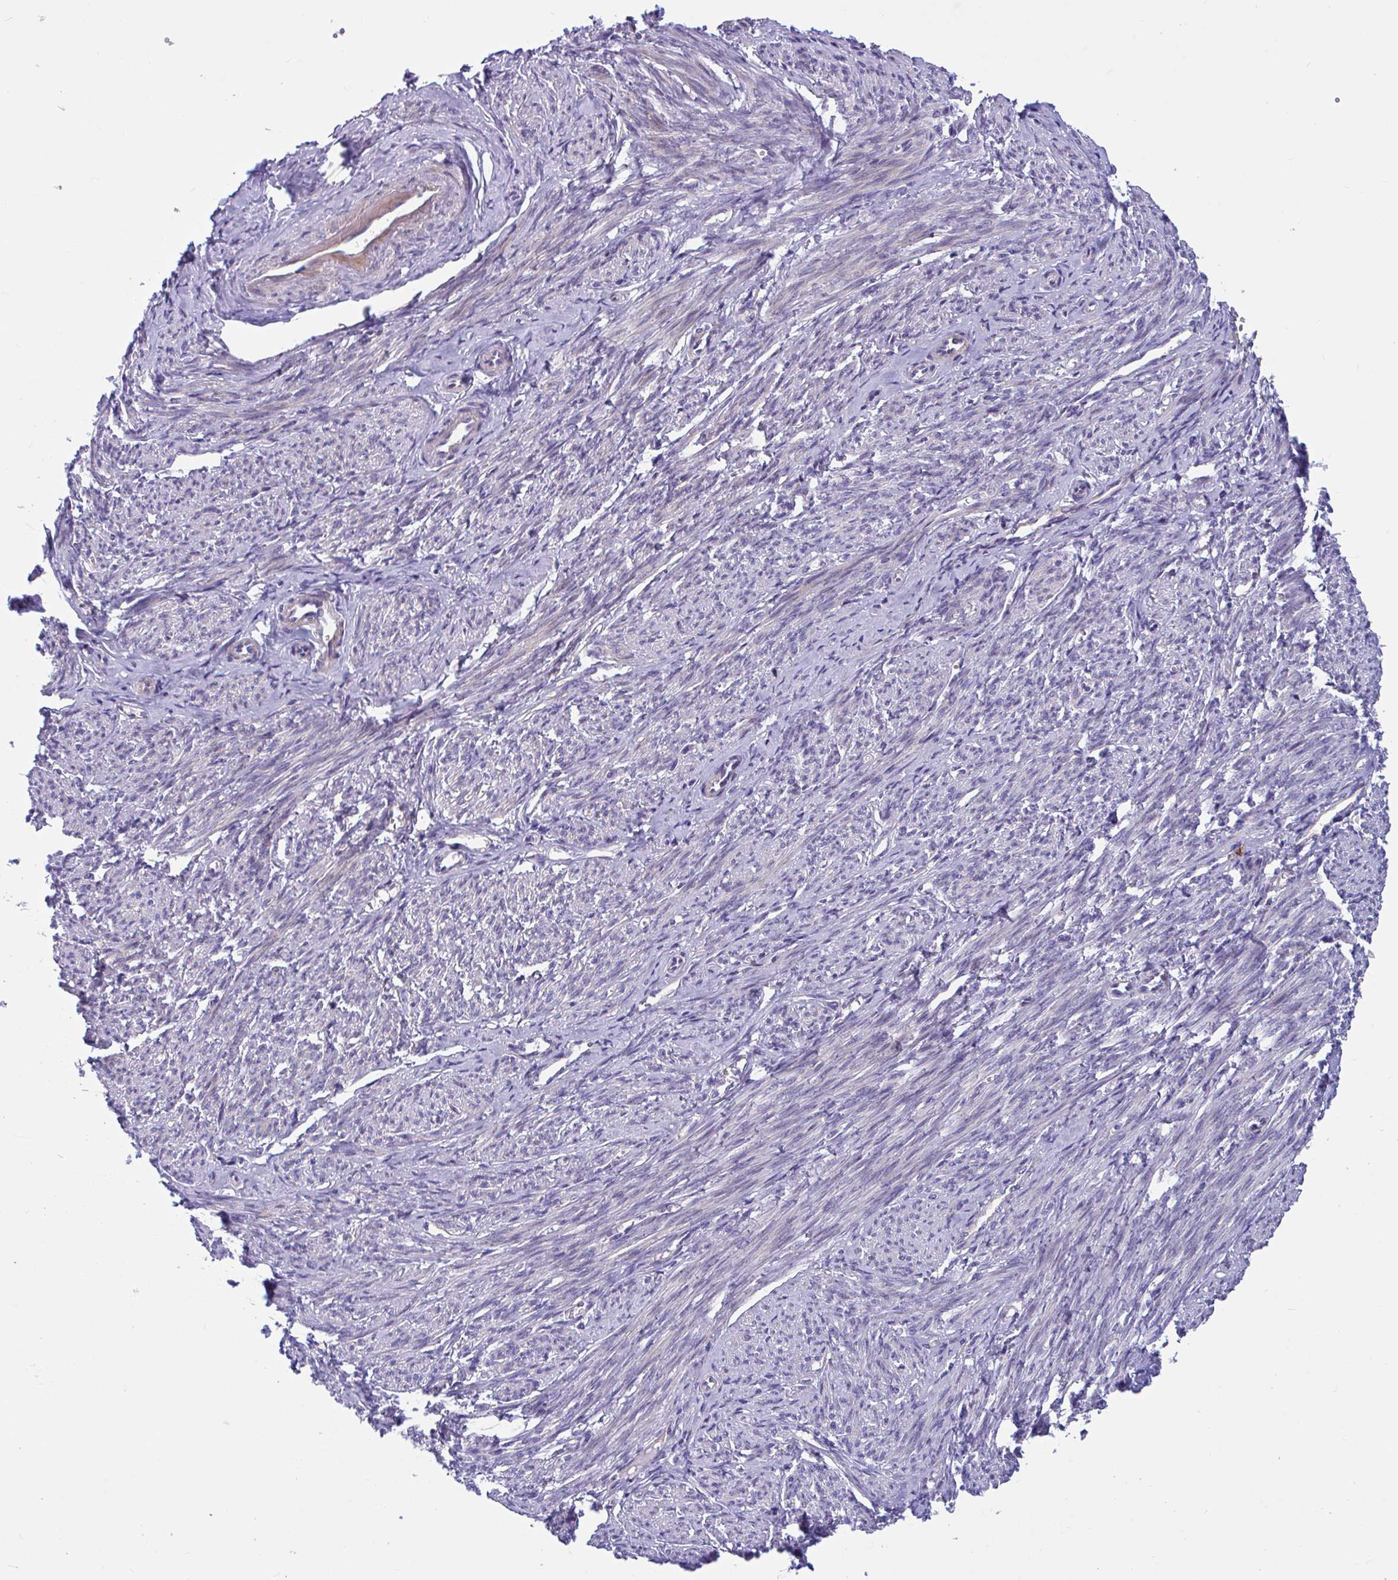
{"staining": {"intensity": "moderate", "quantity": "25%-75%", "location": "cytoplasmic/membranous"}, "tissue": "smooth muscle", "cell_type": "Smooth muscle cells", "image_type": "normal", "snomed": [{"axis": "morphology", "description": "Normal tissue, NOS"}, {"axis": "topography", "description": "Smooth muscle"}], "caption": "This is a micrograph of immunohistochemistry staining of normal smooth muscle, which shows moderate expression in the cytoplasmic/membranous of smooth muscle cells.", "gene": "WBP1", "patient": {"sex": "female", "age": 65}}